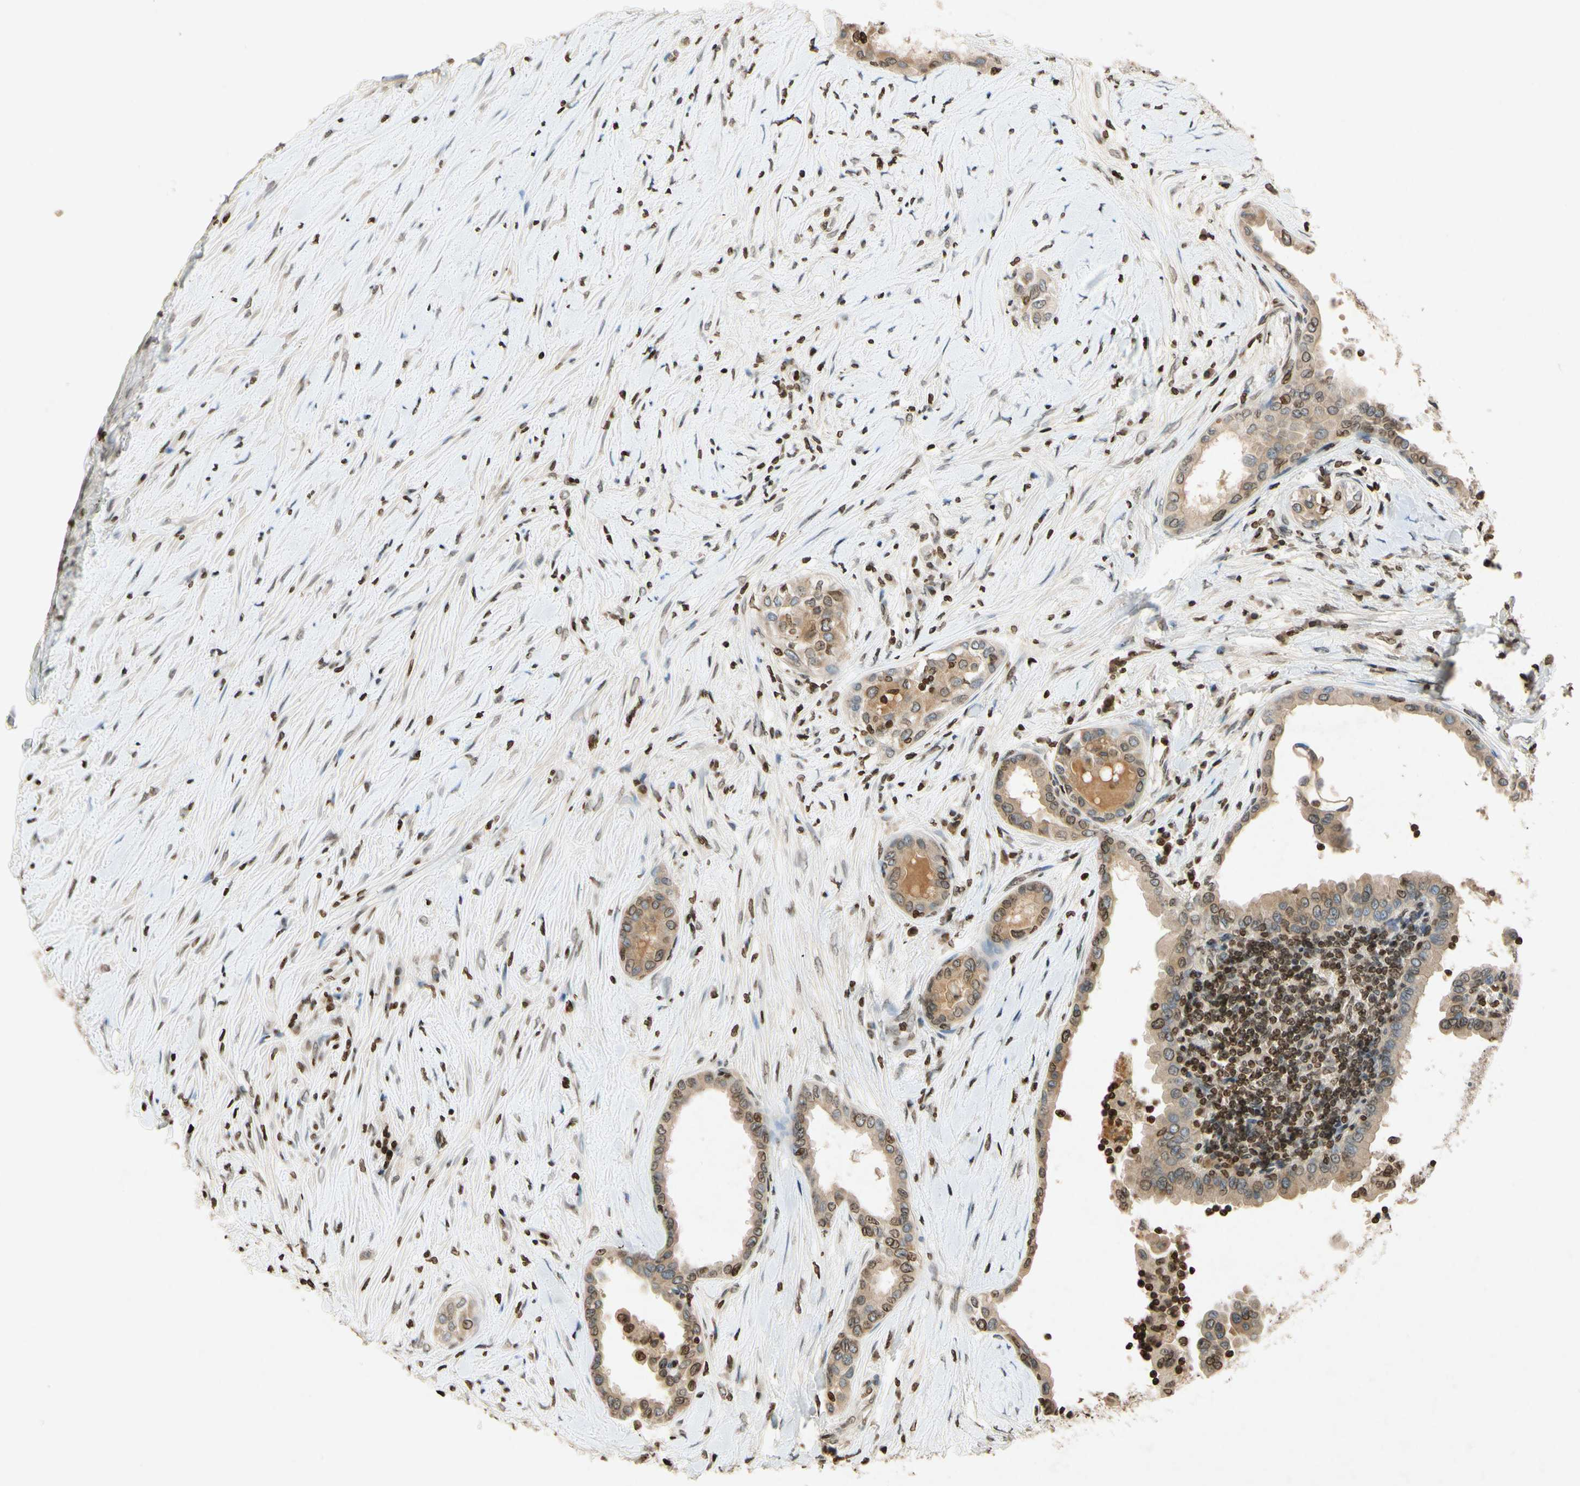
{"staining": {"intensity": "weak", "quantity": "<25%", "location": "nuclear"}, "tissue": "thyroid cancer", "cell_type": "Tumor cells", "image_type": "cancer", "snomed": [{"axis": "morphology", "description": "Papillary adenocarcinoma, NOS"}, {"axis": "topography", "description": "Thyroid gland"}], "caption": "An IHC photomicrograph of thyroid papillary adenocarcinoma is shown. There is no staining in tumor cells of thyroid papillary adenocarcinoma.", "gene": "HOXB3", "patient": {"sex": "male", "age": 33}}